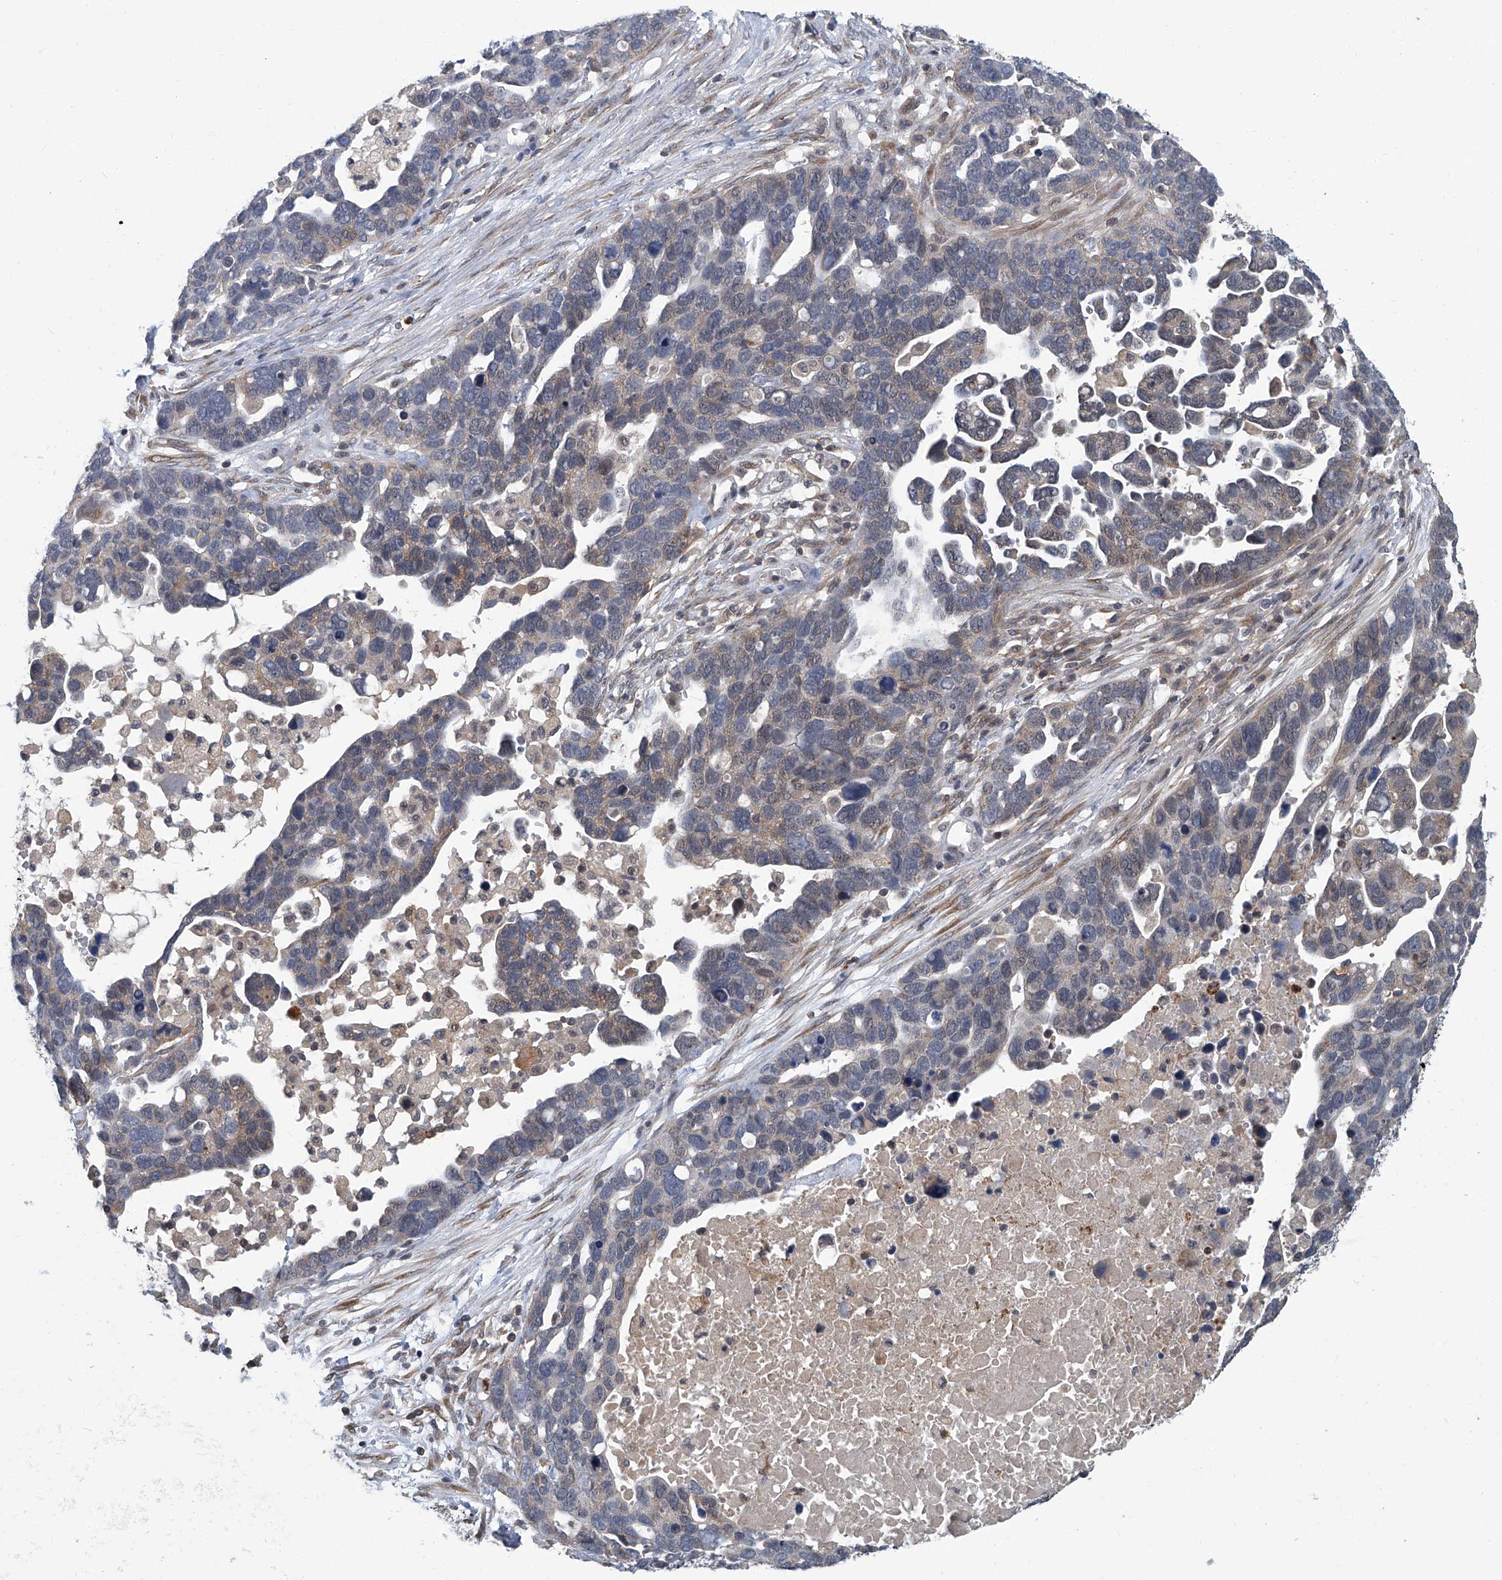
{"staining": {"intensity": "weak", "quantity": "<25%", "location": "cytoplasmic/membranous"}, "tissue": "ovarian cancer", "cell_type": "Tumor cells", "image_type": "cancer", "snomed": [{"axis": "morphology", "description": "Cystadenocarcinoma, serous, NOS"}, {"axis": "topography", "description": "Ovary"}], "caption": "Photomicrograph shows no significant protein expression in tumor cells of ovarian serous cystadenocarcinoma. The staining was performed using DAB (3,3'-diaminobenzidine) to visualize the protein expression in brown, while the nuclei were stained in blue with hematoxylin (Magnification: 20x).", "gene": "AKNAD1", "patient": {"sex": "female", "age": 54}}